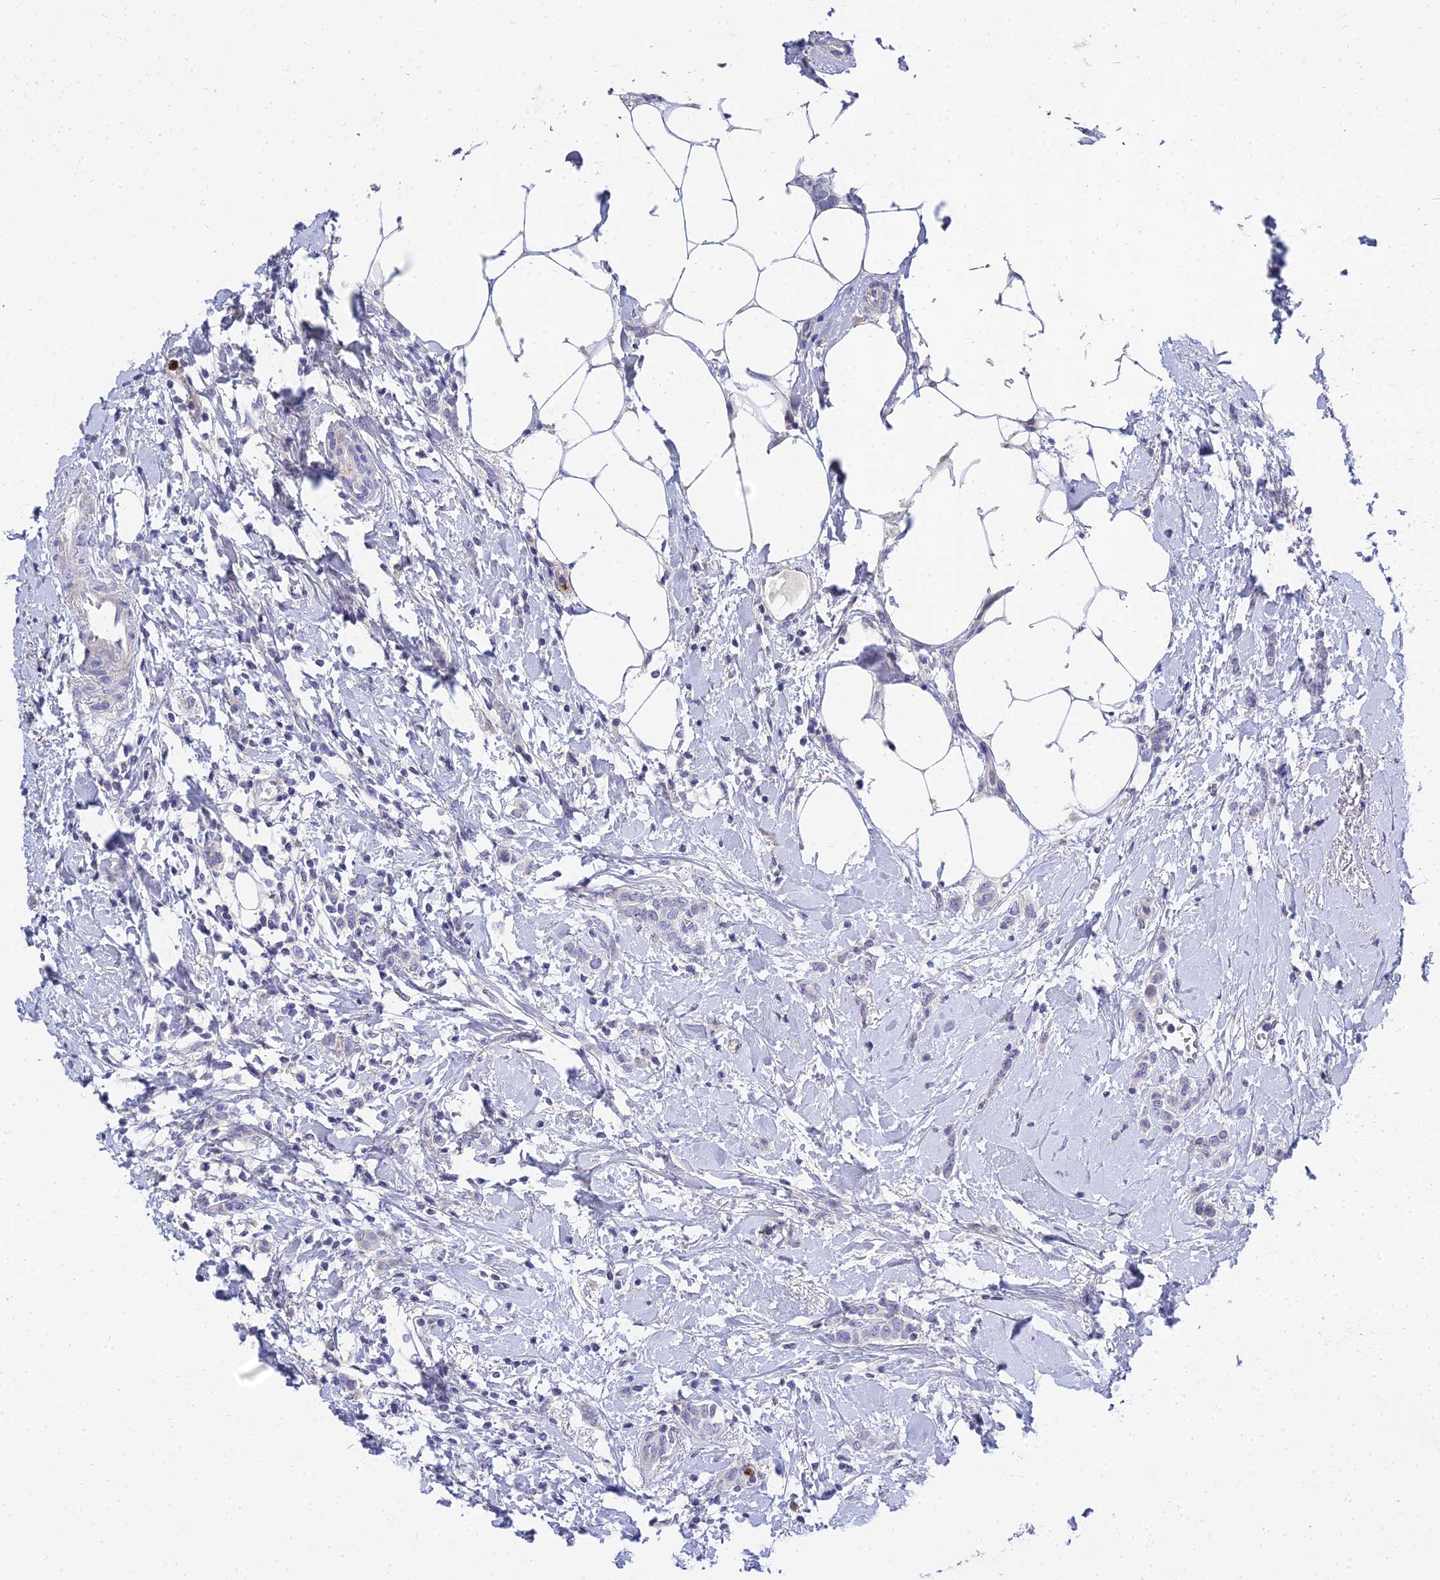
{"staining": {"intensity": "negative", "quantity": "none", "location": "none"}, "tissue": "breast cancer", "cell_type": "Tumor cells", "image_type": "cancer", "snomed": [{"axis": "morphology", "description": "Duct carcinoma"}, {"axis": "topography", "description": "Breast"}], "caption": "This micrograph is of breast cancer stained with immunohistochemistry to label a protein in brown with the nuclei are counter-stained blue. There is no expression in tumor cells.", "gene": "VWC2L", "patient": {"sex": "female", "age": 72}}